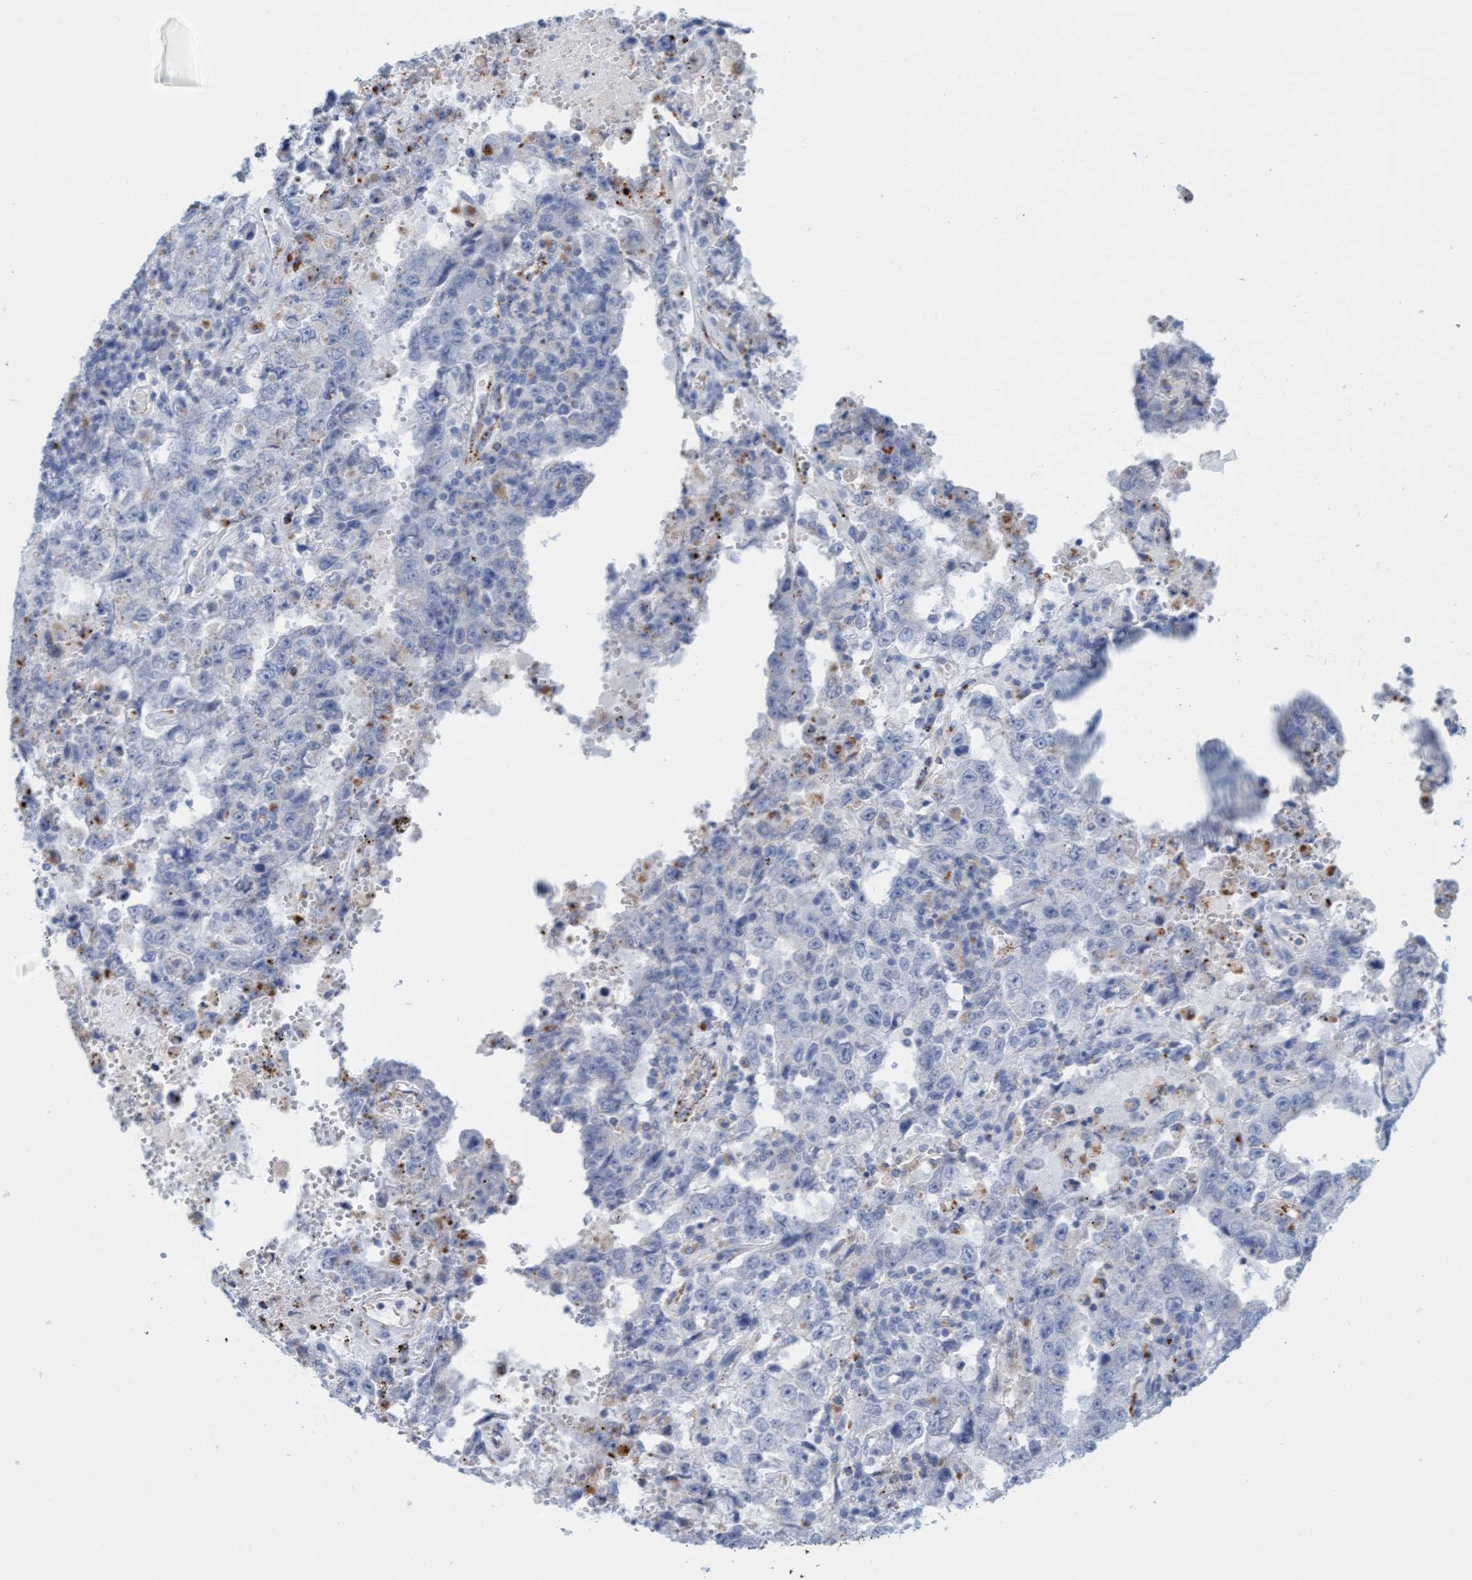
{"staining": {"intensity": "negative", "quantity": "none", "location": "none"}, "tissue": "testis cancer", "cell_type": "Tumor cells", "image_type": "cancer", "snomed": [{"axis": "morphology", "description": "Carcinoma, Embryonal, NOS"}, {"axis": "topography", "description": "Testis"}], "caption": "Tumor cells show no significant positivity in embryonal carcinoma (testis).", "gene": "SGSH", "patient": {"sex": "male", "age": 26}}